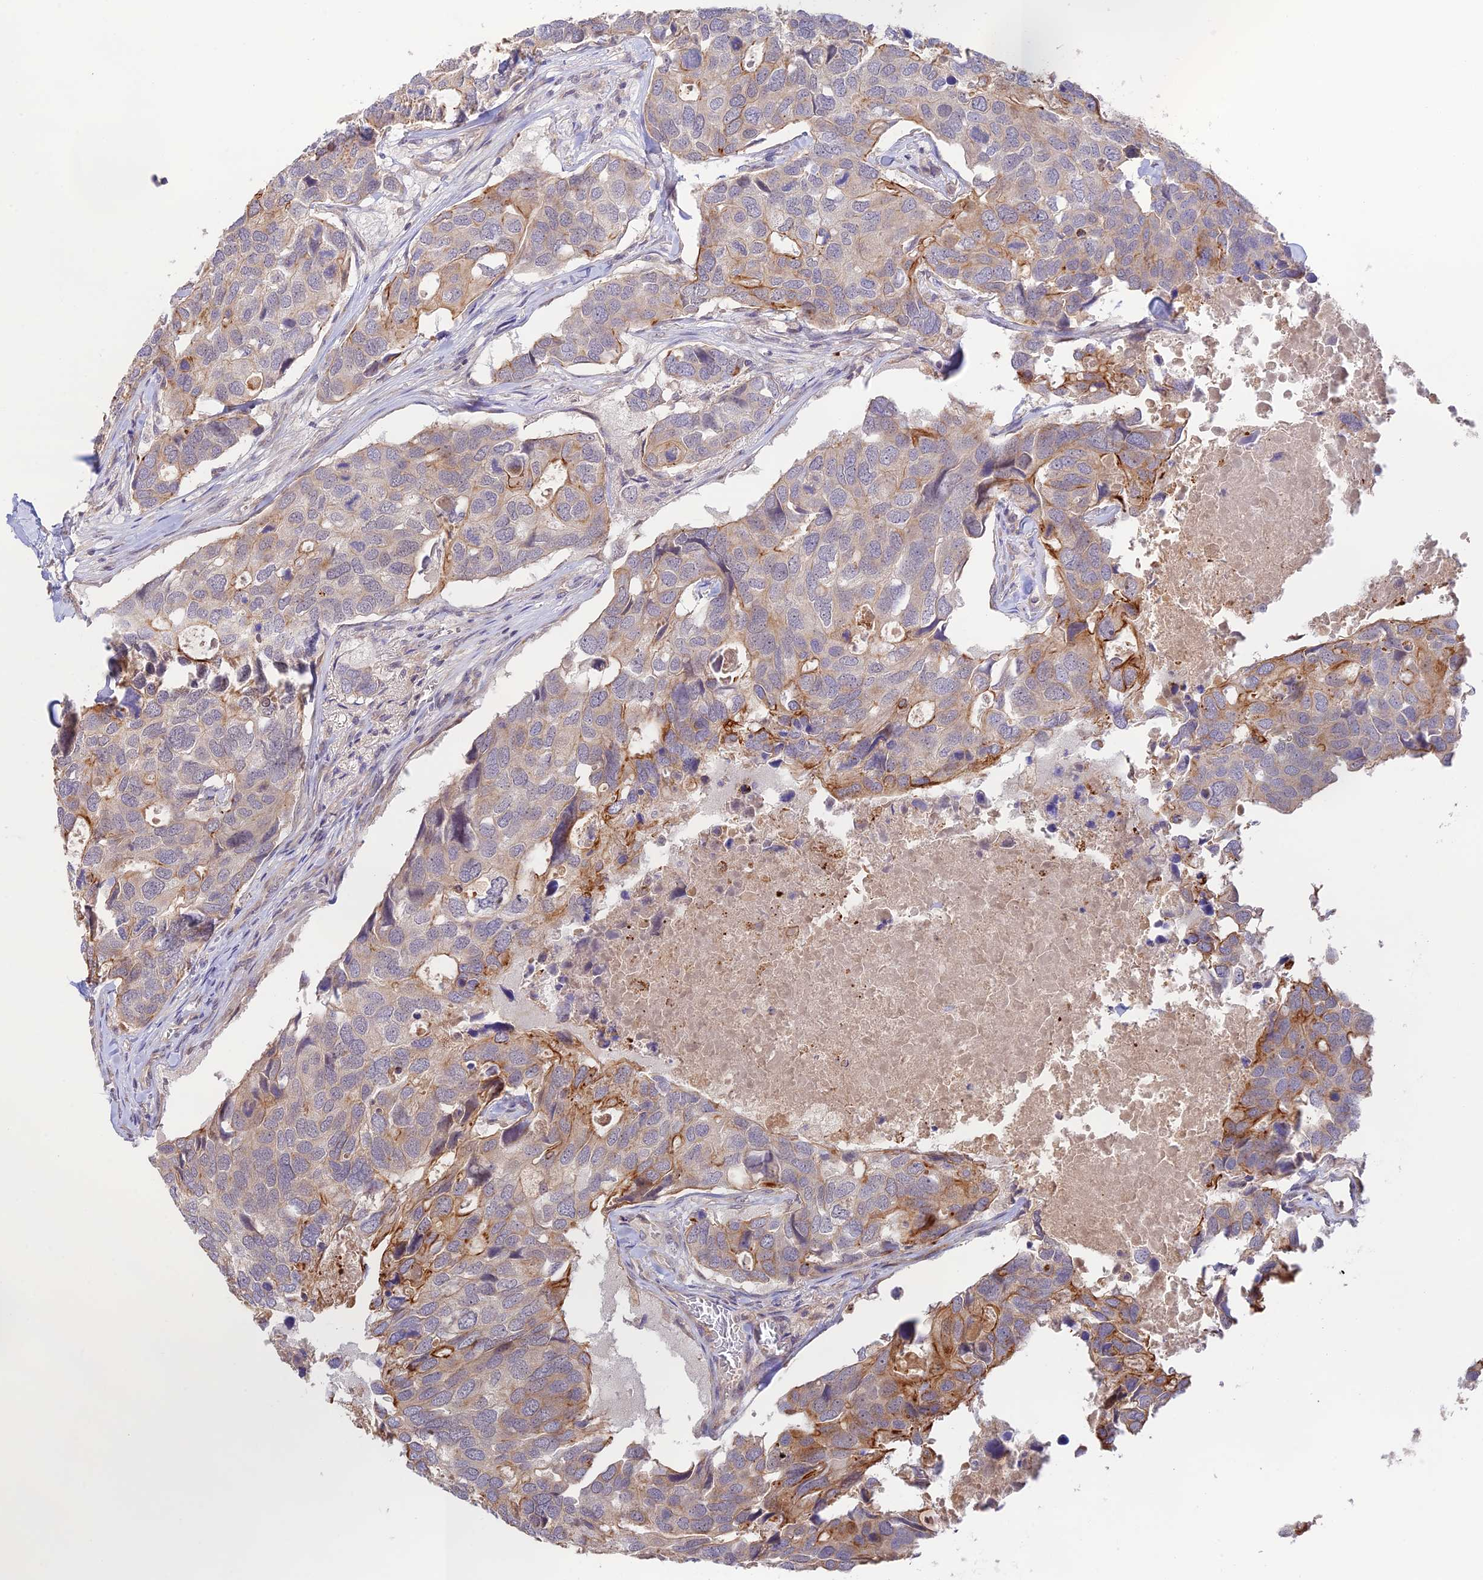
{"staining": {"intensity": "moderate", "quantity": "<25%", "location": "cytoplasmic/membranous"}, "tissue": "breast cancer", "cell_type": "Tumor cells", "image_type": "cancer", "snomed": [{"axis": "morphology", "description": "Duct carcinoma"}, {"axis": "topography", "description": "Breast"}], "caption": "Immunohistochemistry of invasive ductal carcinoma (breast) reveals low levels of moderate cytoplasmic/membranous positivity in about <25% of tumor cells.", "gene": "CAMSAP3", "patient": {"sex": "female", "age": 83}}